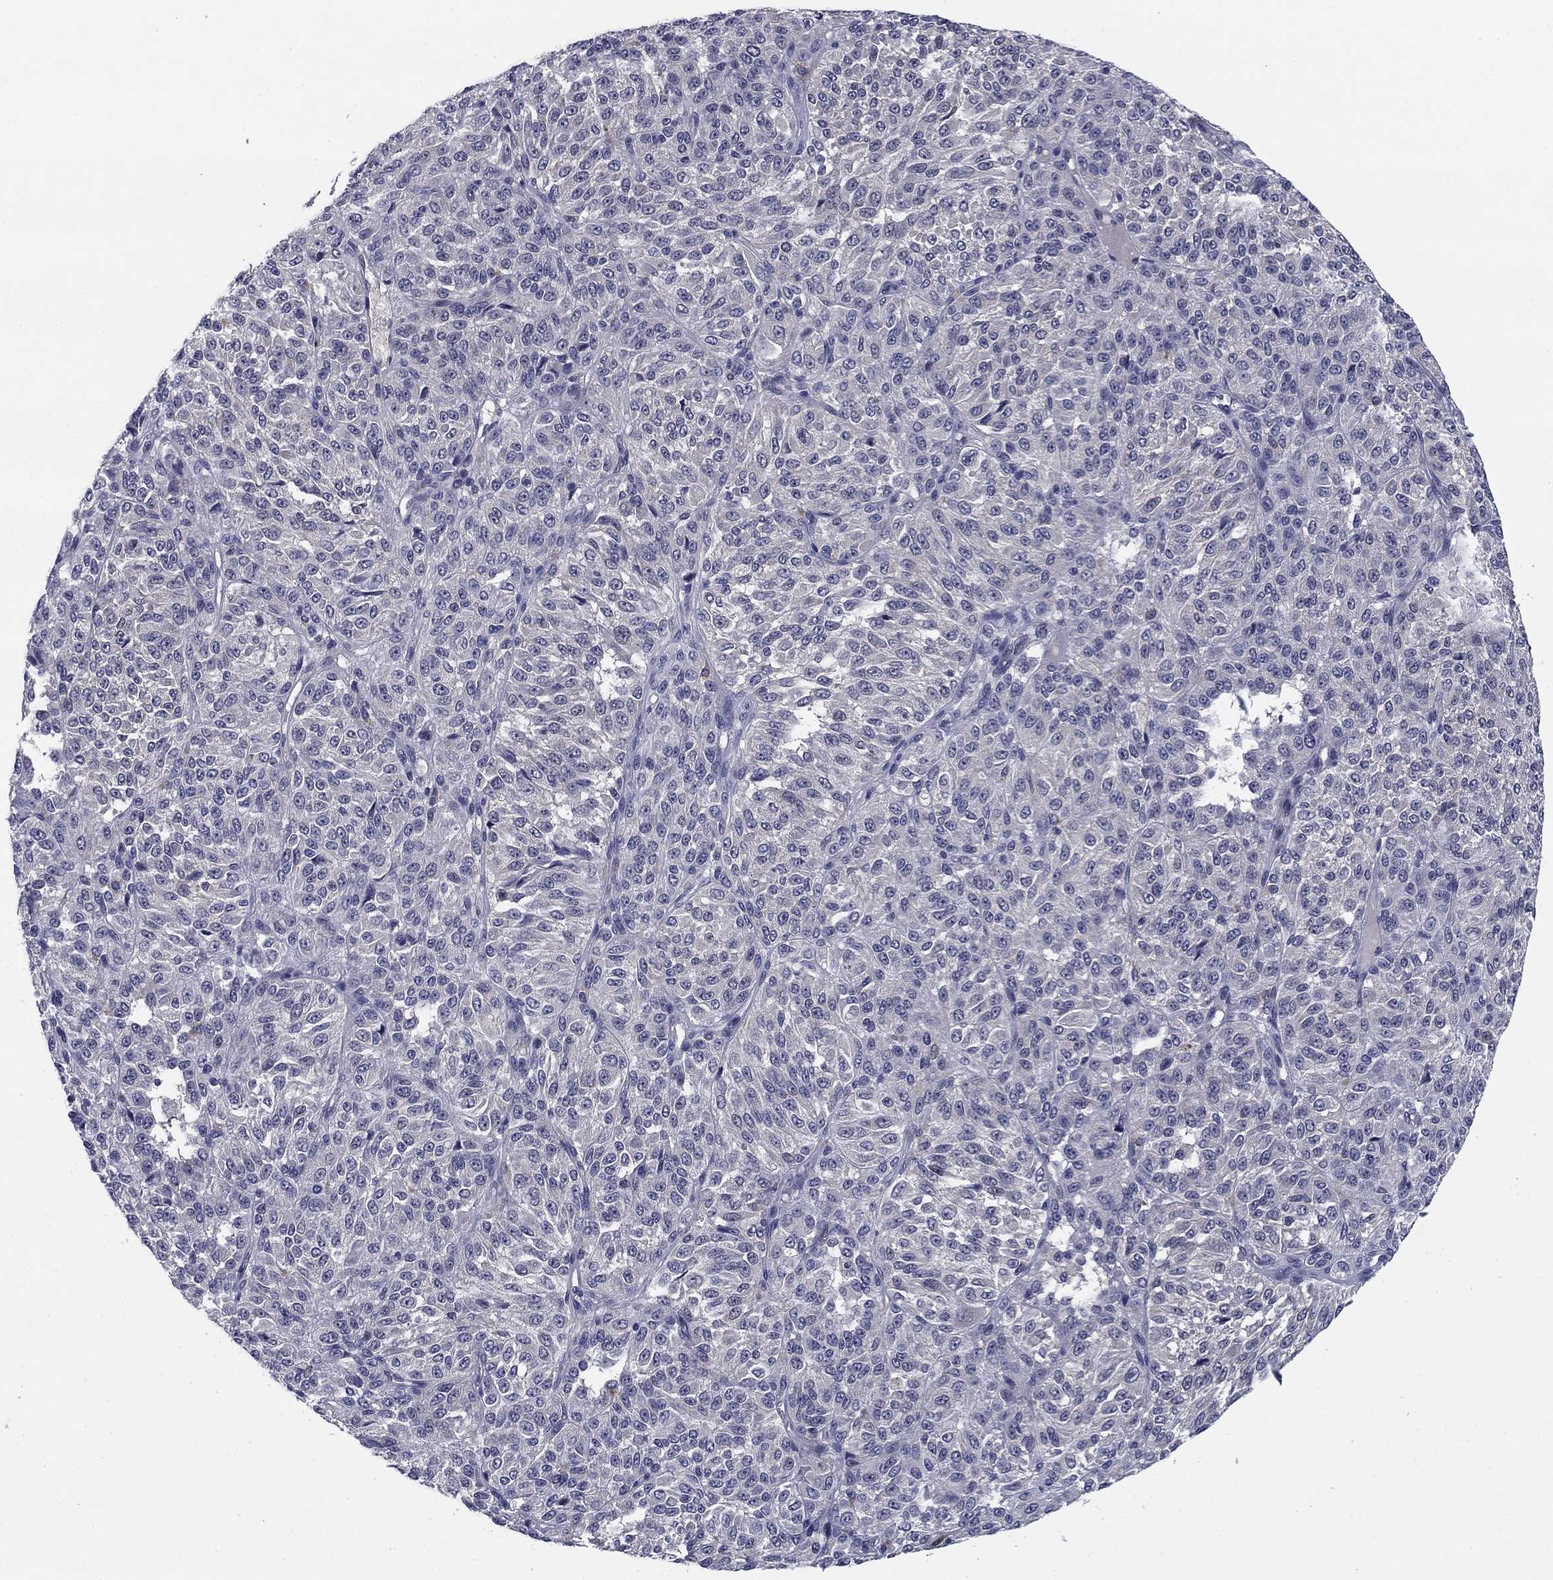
{"staining": {"intensity": "negative", "quantity": "none", "location": "none"}, "tissue": "melanoma", "cell_type": "Tumor cells", "image_type": "cancer", "snomed": [{"axis": "morphology", "description": "Malignant melanoma, Metastatic site"}, {"axis": "topography", "description": "Brain"}], "caption": "There is no significant positivity in tumor cells of melanoma.", "gene": "REXO5", "patient": {"sex": "female", "age": 56}}